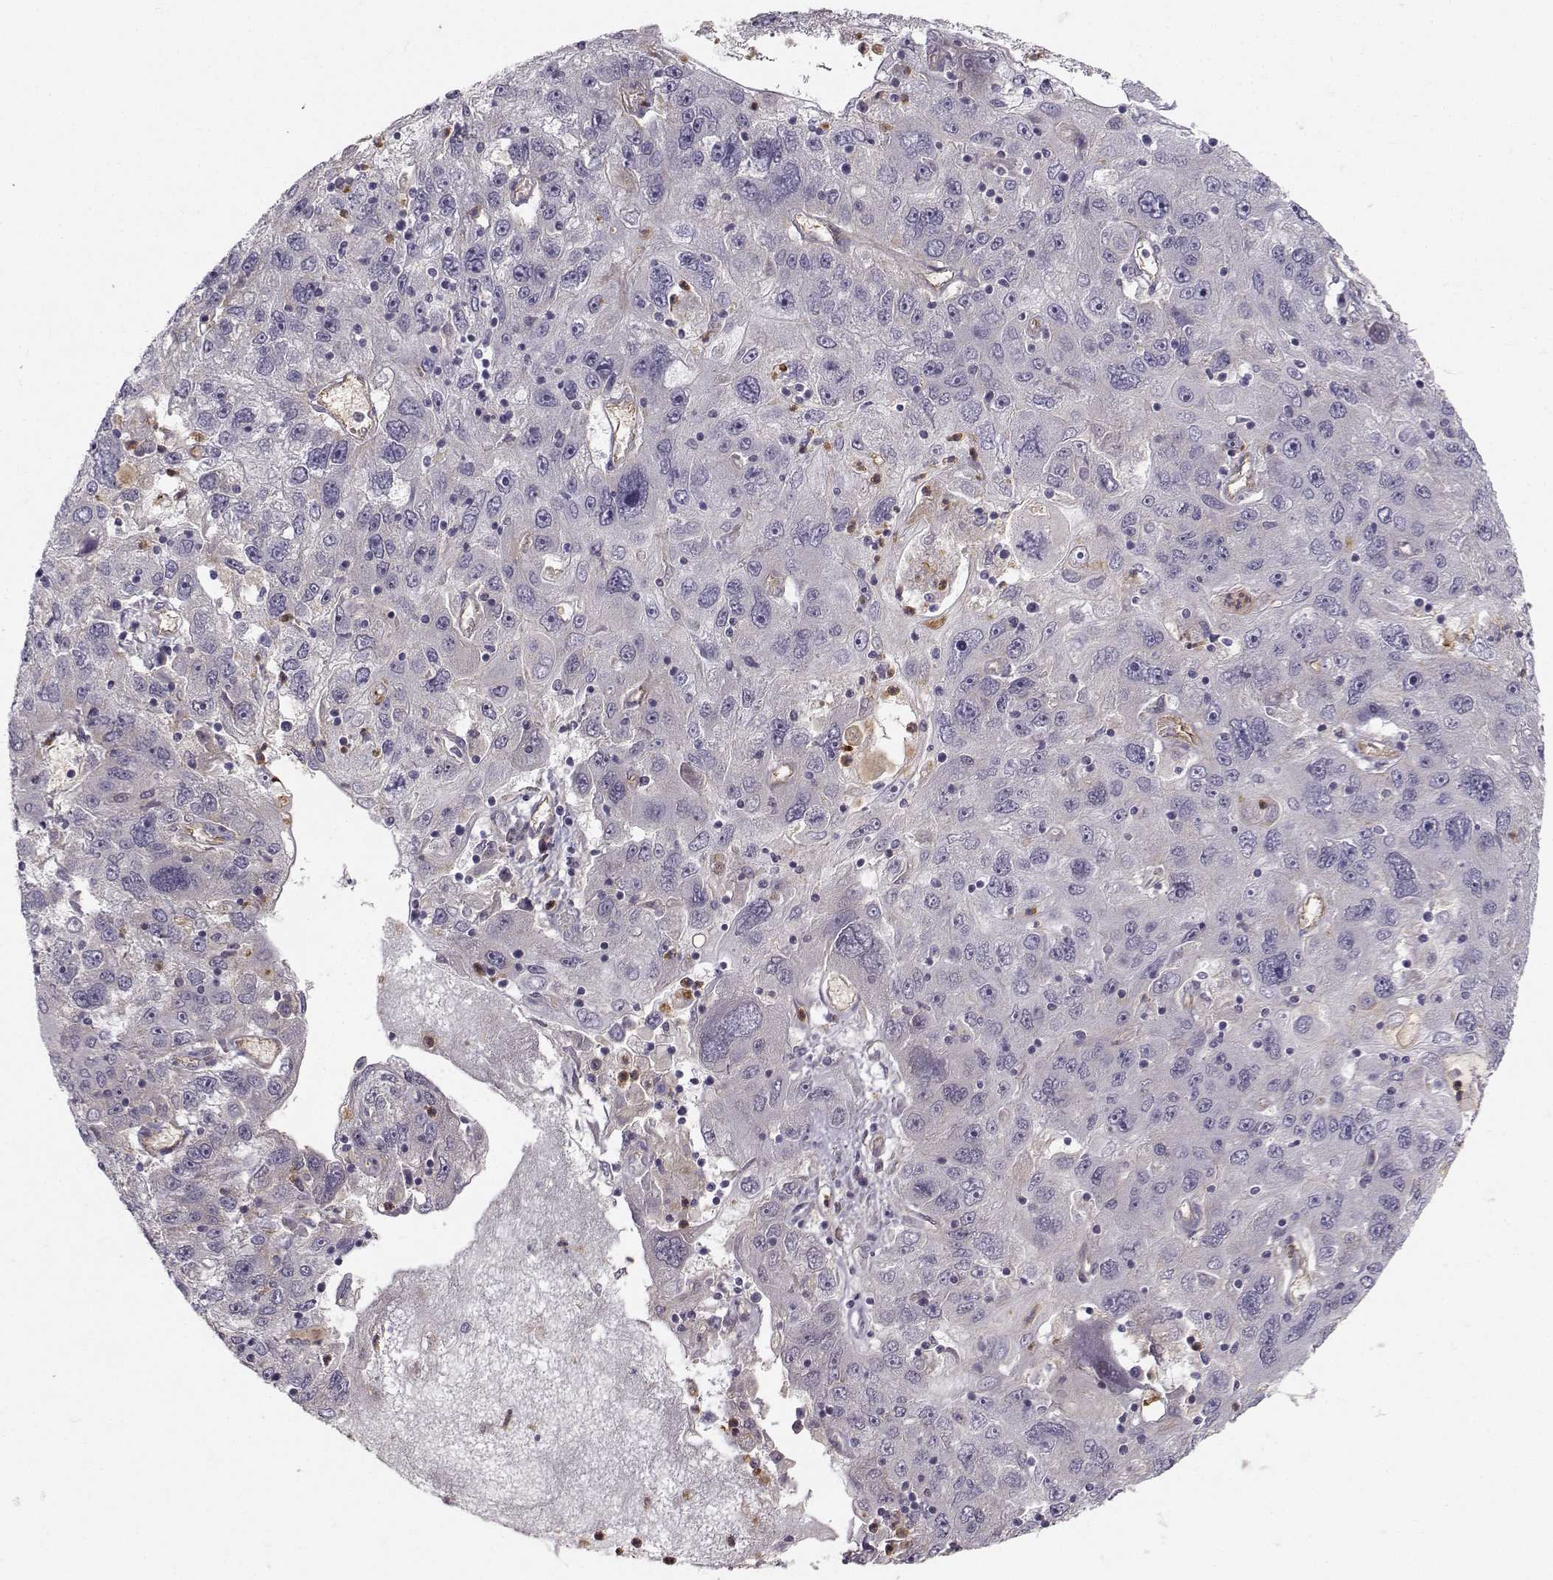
{"staining": {"intensity": "negative", "quantity": "none", "location": "none"}, "tissue": "stomach cancer", "cell_type": "Tumor cells", "image_type": "cancer", "snomed": [{"axis": "morphology", "description": "Adenocarcinoma, NOS"}, {"axis": "topography", "description": "Stomach"}], "caption": "DAB immunohistochemical staining of adenocarcinoma (stomach) reveals no significant expression in tumor cells.", "gene": "OPRD1", "patient": {"sex": "male", "age": 56}}